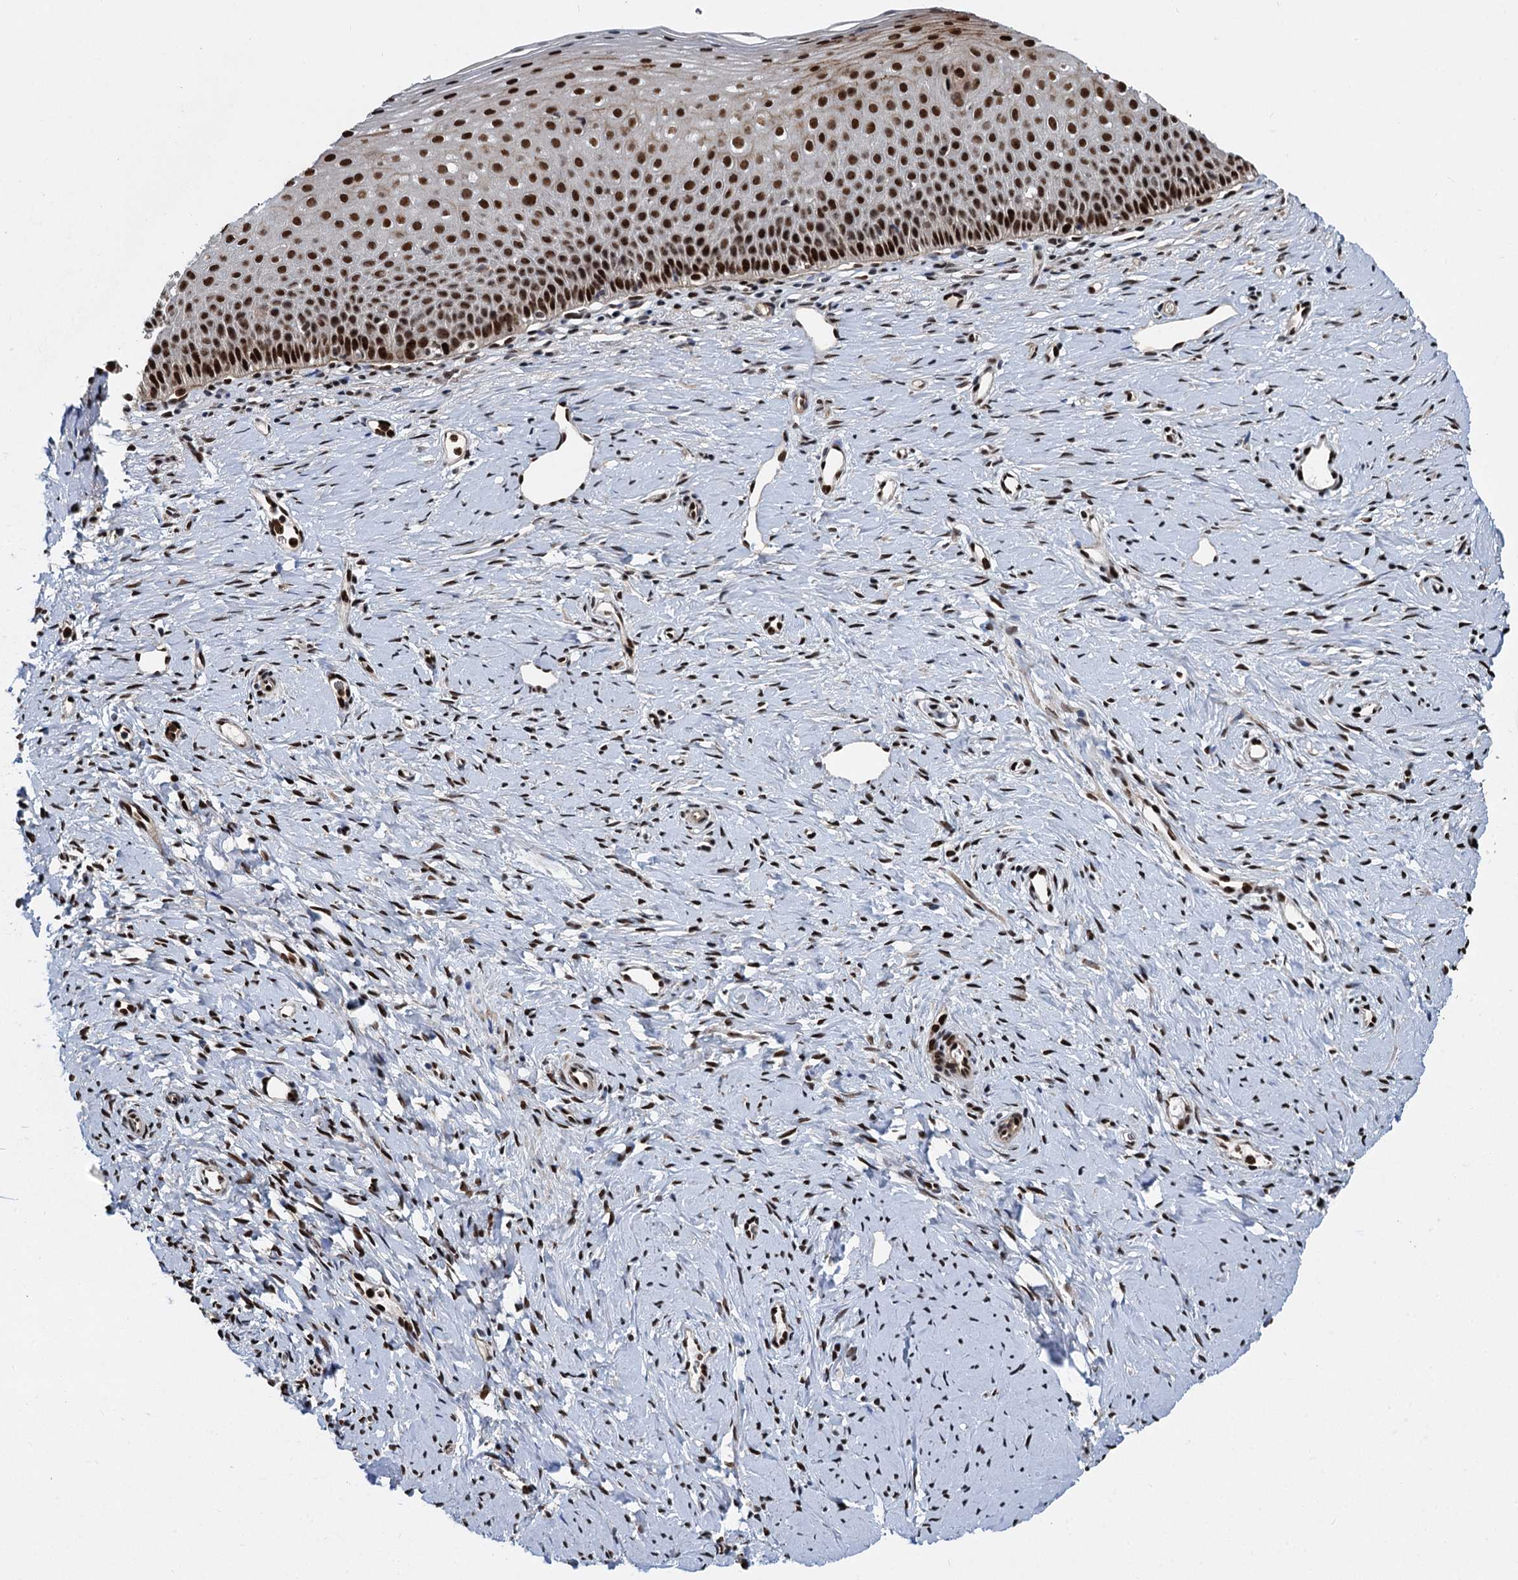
{"staining": {"intensity": "strong", "quantity": ">75%", "location": "nuclear"}, "tissue": "cervix", "cell_type": "Glandular cells", "image_type": "normal", "snomed": [{"axis": "morphology", "description": "Normal tissue, NOS"}, {"axis": "topography", "description": "Cervix"}], "caption": "A high-resolution image shows immunohistochemistry staining of unremarkable cervix, which demonstrates strong nuclear expression in about >75% of glandular cells.", "gene": "ANKRD49", "patient": {"sex": "female", "age": 36}}